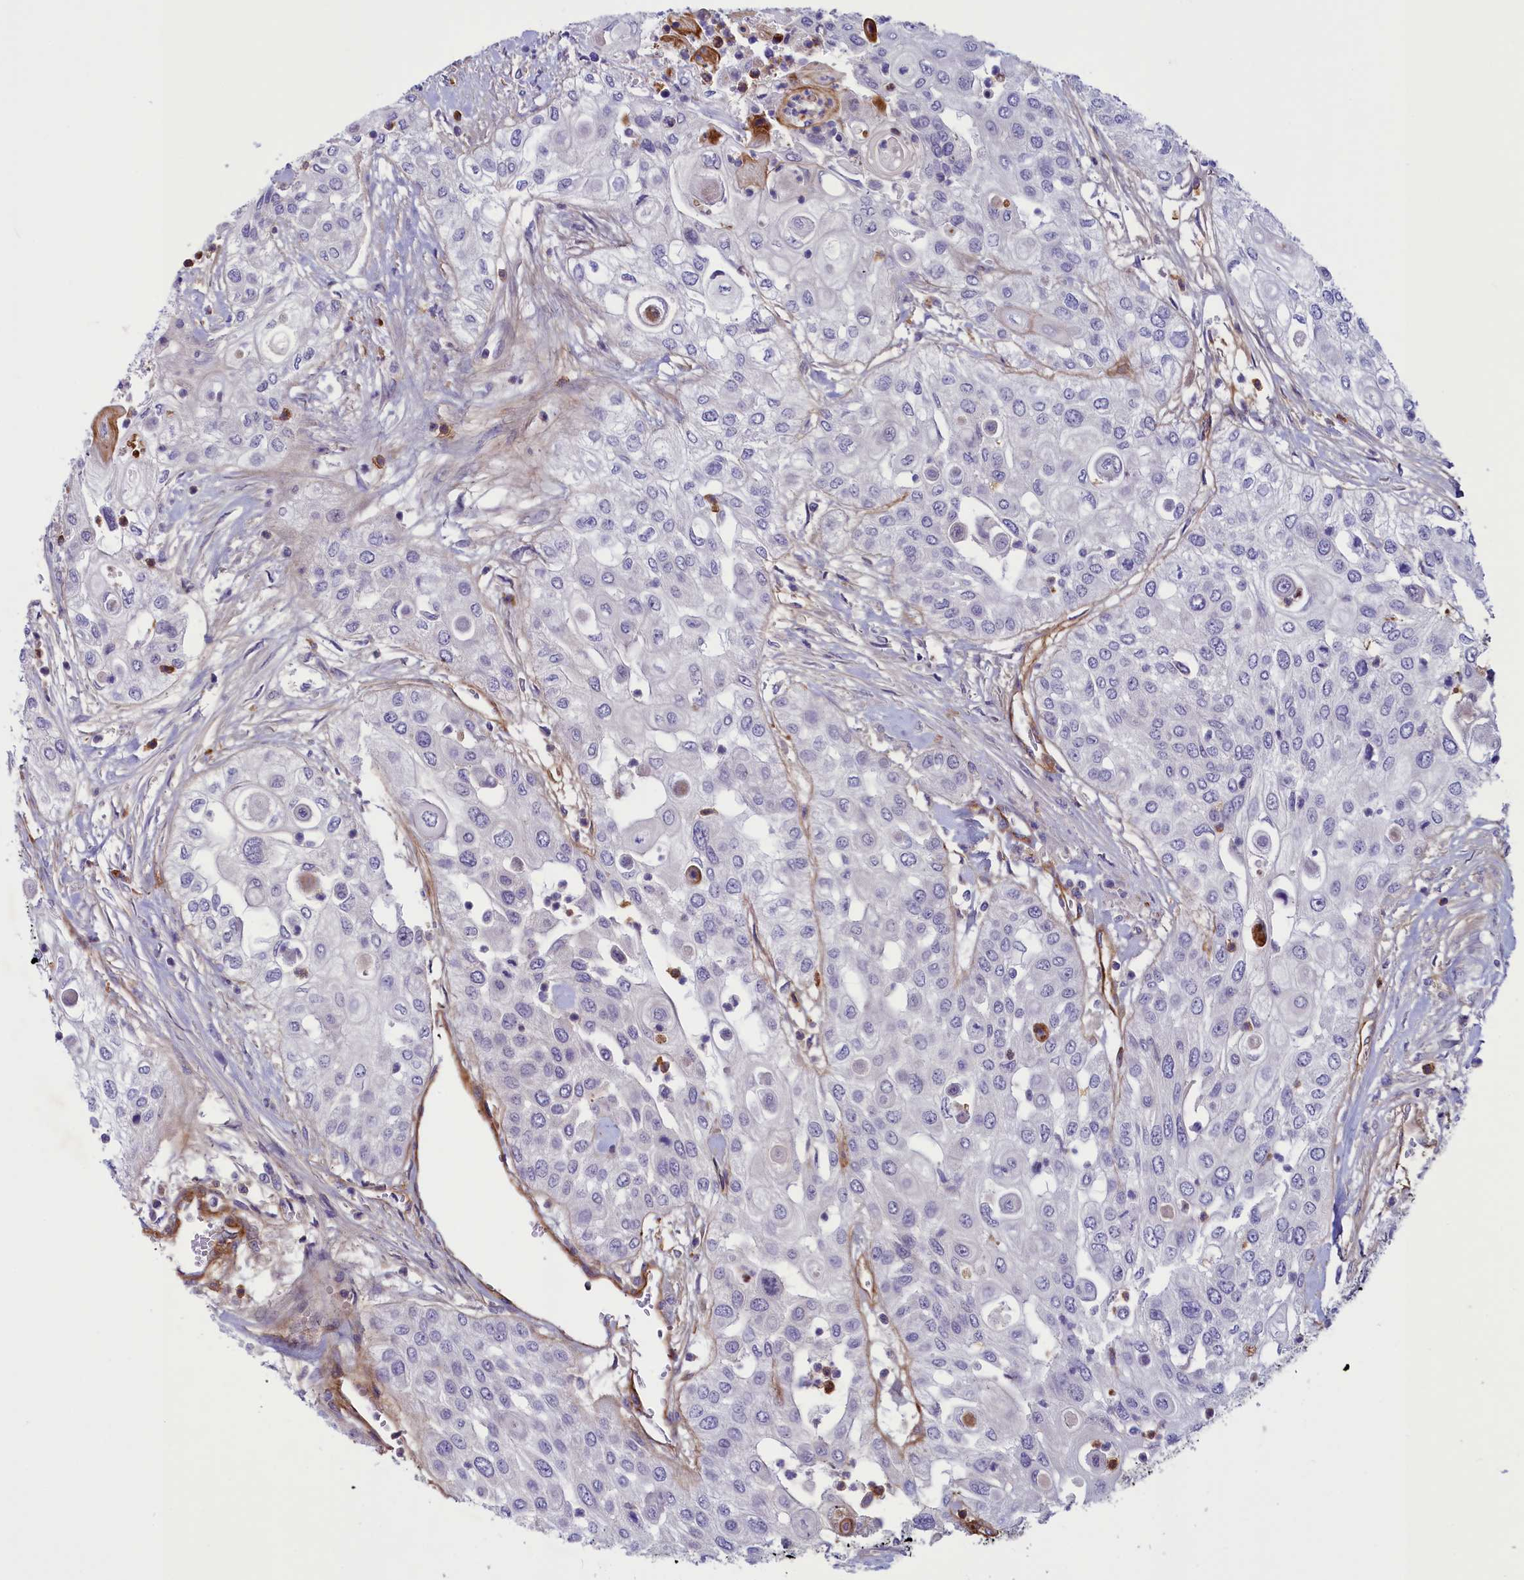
{"staining": {"intensity": "negative", "quantity": "none", "location": "none"}, "tissue": "urothelial cancer", "cell_type": "Tumor cells", "image_type": "cancer", "snomed": [{"axis": "morphology", "description": "Urothelial carcinoma, High grade"}, {"axis": "topography", "description": "Urinary bladder"}], "caption": "High magnification brightfield microscopy of urothelial carcinoma (high-grade) stained with DAB (3,3'-diaminobenzidine) (brown) and counterstained with hematoxylin (blue): tumor cells show no significant positivity.", "gene": "LOXL1", "patient": {"sex": "female", "age": 79}}